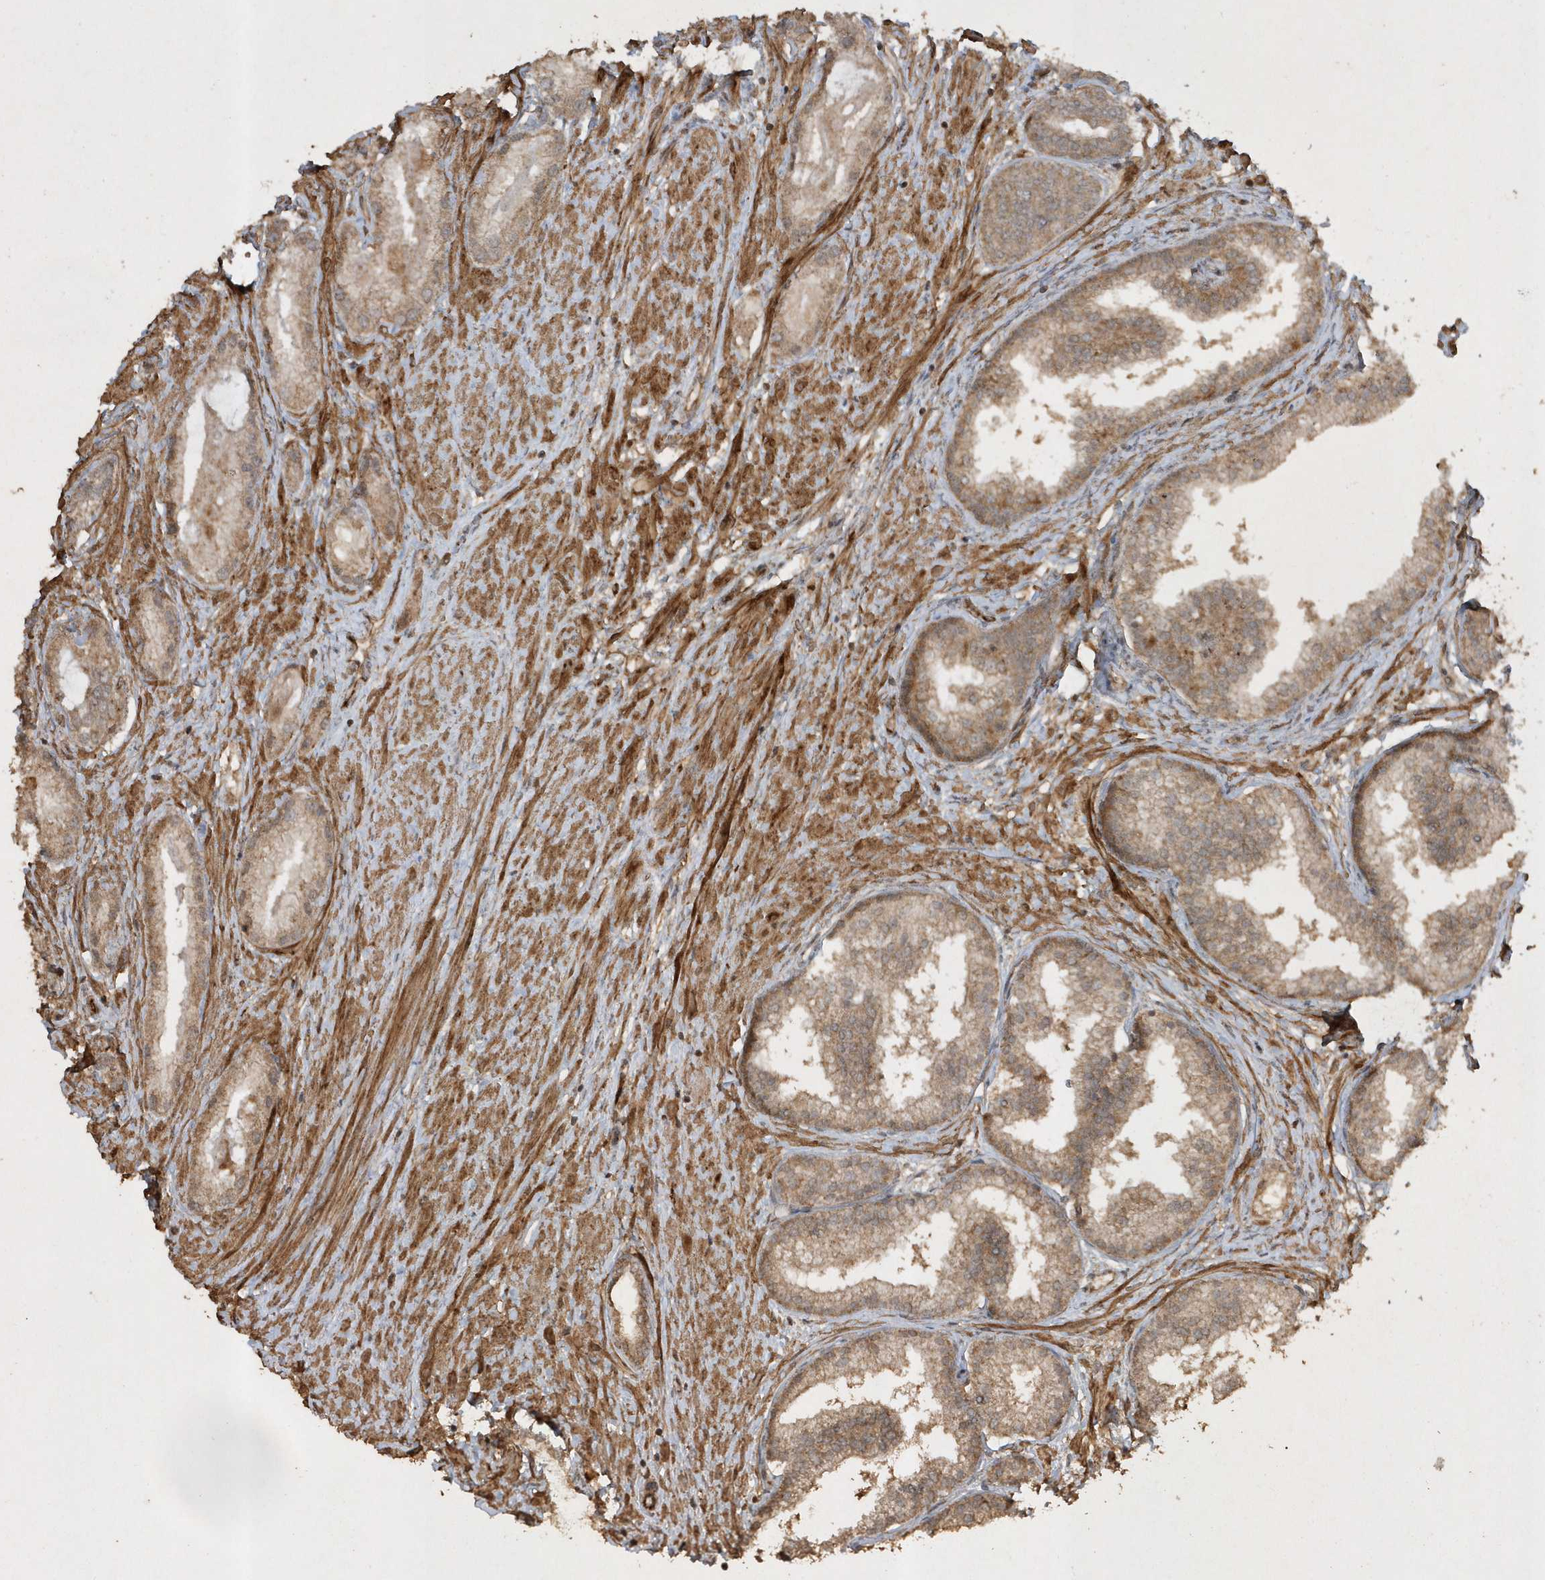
{"staining": {"intensity": "moderate", "quantity": ">75%", "location": "cytoplasmic/membranous"}, "tissue": "prostate cancer", "cell_type": "Tumor cells", "image_type": "cancer", "snomed": [{"axis": "morphology", "description": "Adenocarcinoma, Low grade"}, {"axis": "topography", "description": "Prostate"}], "caption": "Immunohistochemical staining of low-grade adenocarcinoma (prostate) shows medium levels of moderate cytoplasmic/membranous expression in approximately >75% of tumor cells. (Stains: DAB in brown, nuclei in blue, Microscopy: brightfield microscopy at high magnification).", "gene": "AVPI1", "patient": {"sex": "male", "age": 63}}